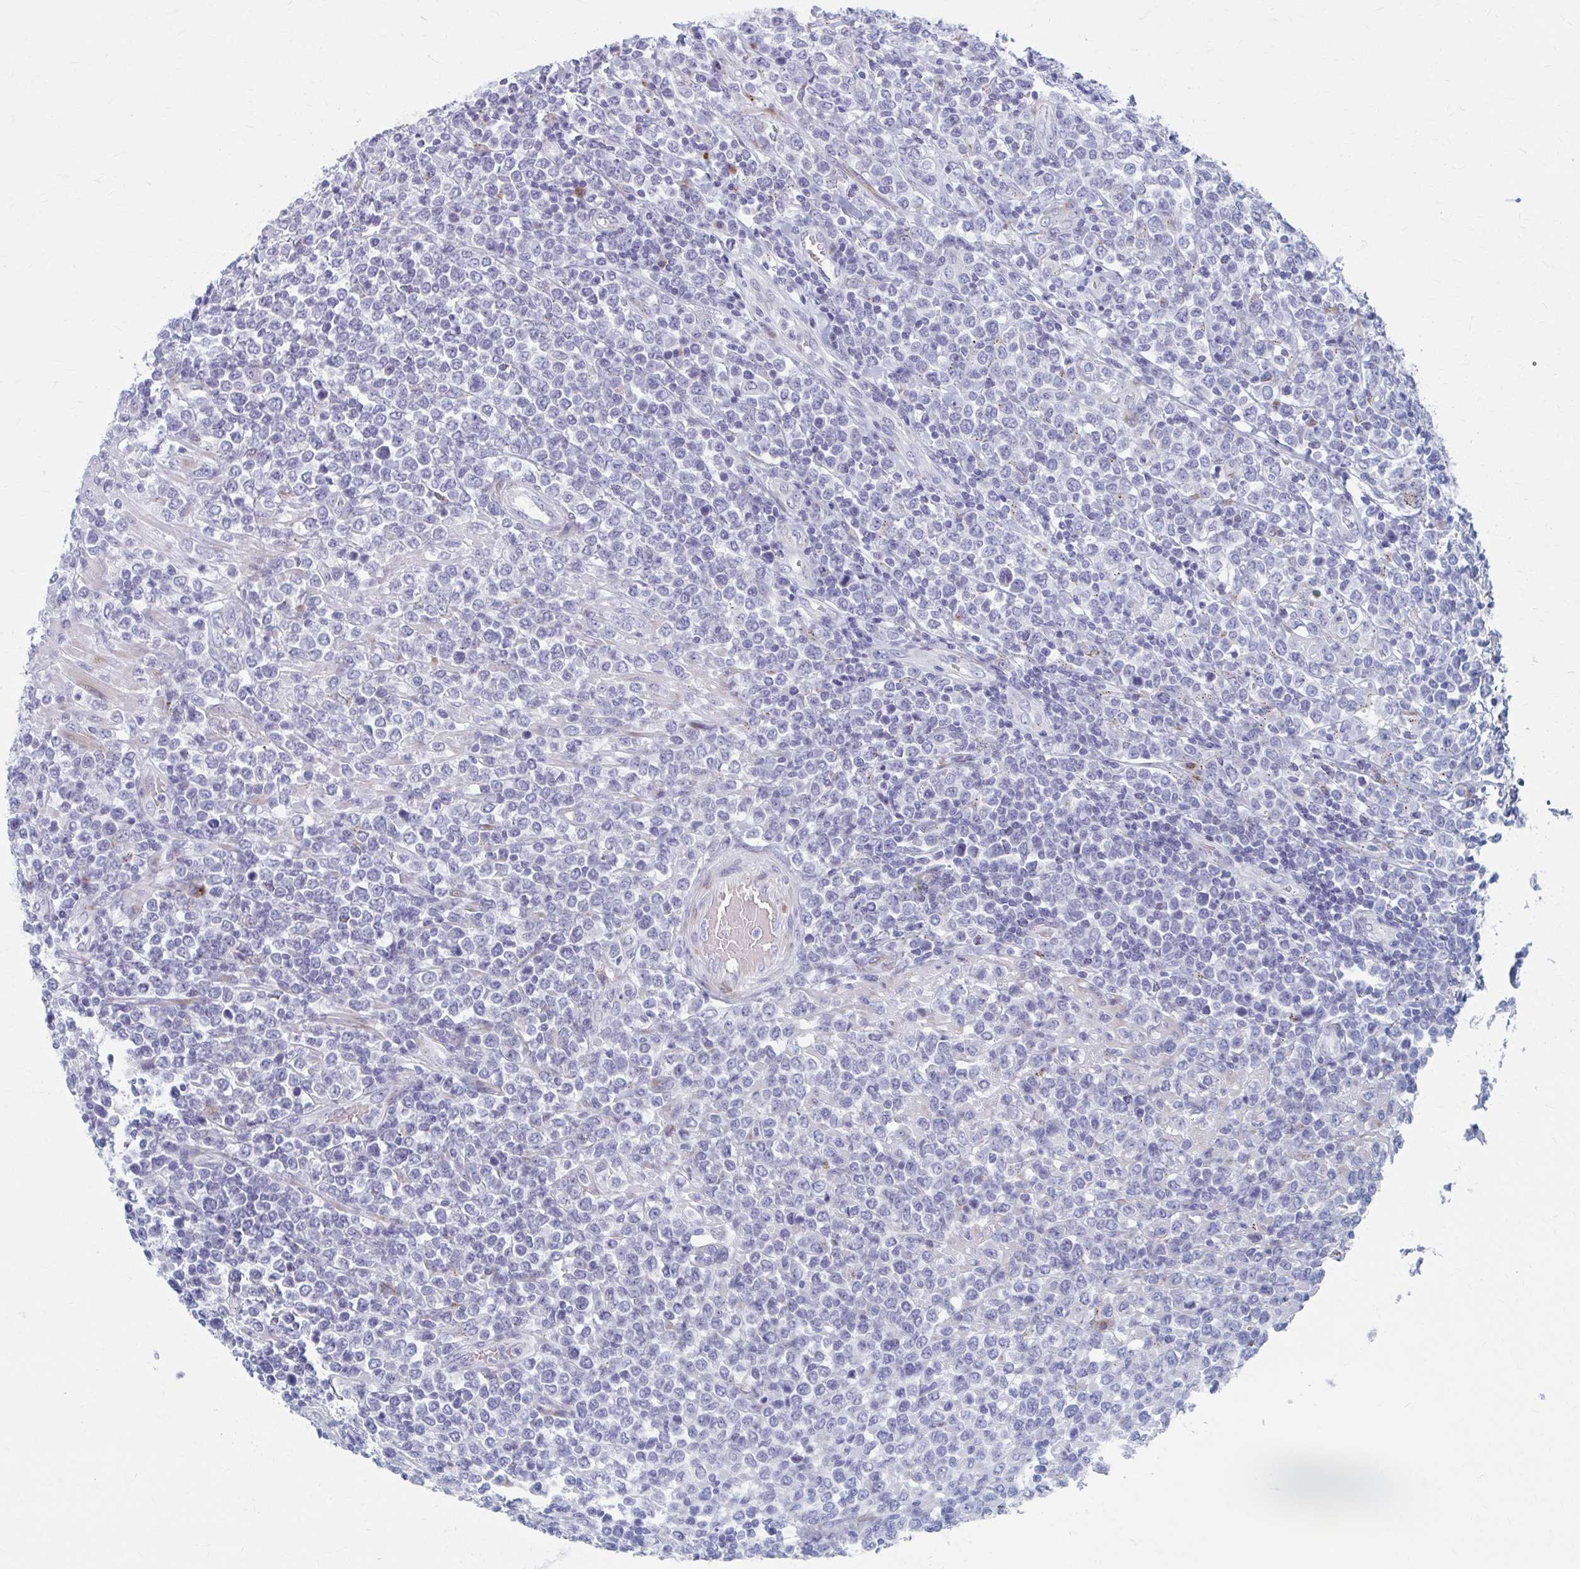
{"staining": {"intensity": "negative", "quantity": "none", "location": "none"}, "tissue": "lymphoma", "cell_type": "Tumor cells", "image_type": "cancer", "snomed": [{"axis": "morphology", "description": "Malignant lymphoma, non-Hodgkin's type, High grade"}, {"axis": "topography", "description": "Soft tissue"}], "caption": "Immunohistochemical staining of human lymphoma shows no significant staining in tumor cells.", "gene": "OLFM2", "patient": {"sex": "female", "age": 56}}